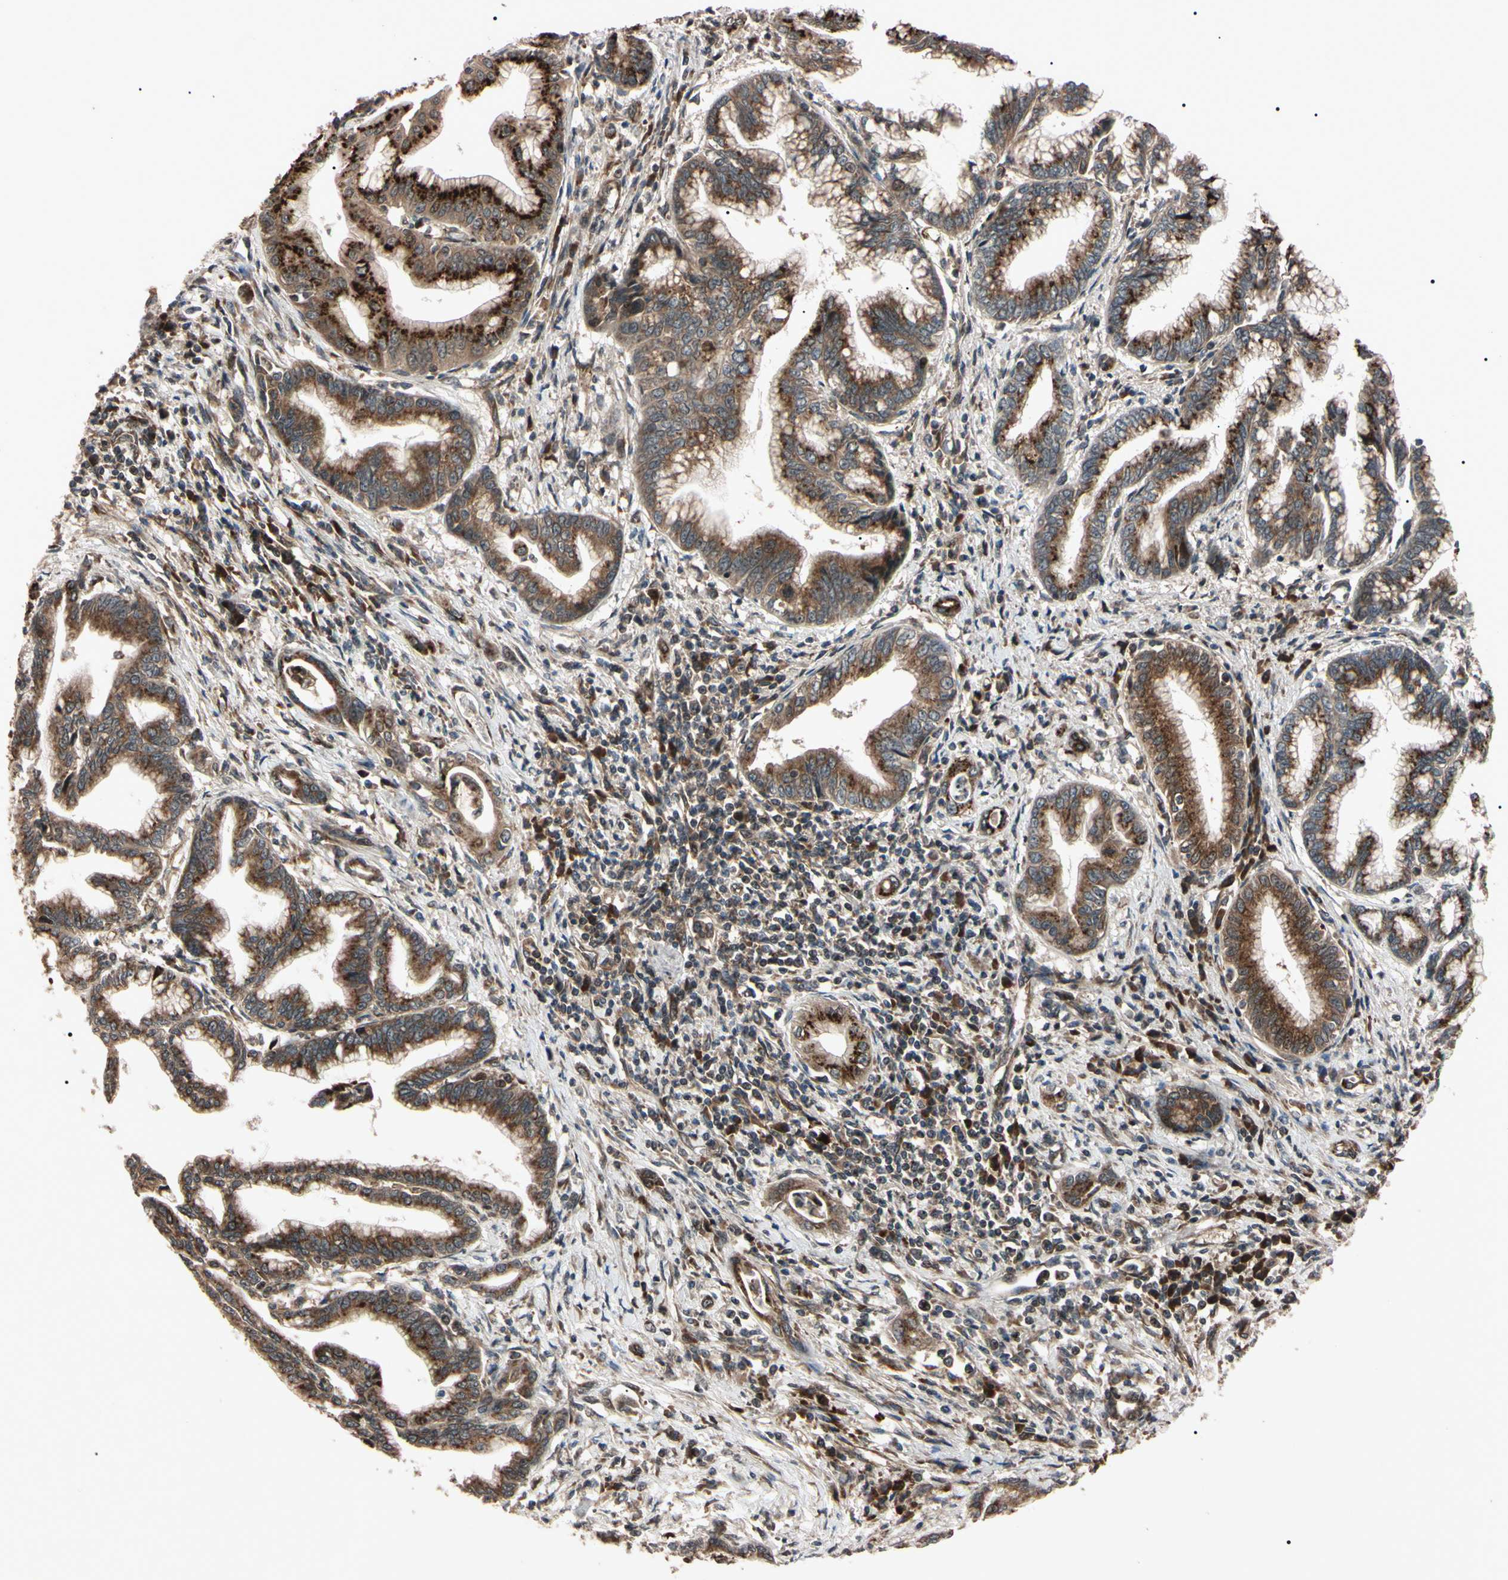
{"staining": {"intensity": "strong", "quantity": ">75%", "location": "cytoplasmic/membranous"}, "tissue": "pancreatic cancer", "cell_type": "Tumor cells", "image_type": "cancer", "snomed": [{"axis": "morphology", "description": "Adenocarcinoma, NOS"}, {"axis": "topography", "description": "Pancreas"}], "caption": "Immunohistochemical staining of human pancreatic adenocarcinoma reveals strong cytoplasmic/membranous protein expression in about >75% of tumor cells.", "gene": "GUCY1B1", "patient": {"sex": "female", "age": 64}}